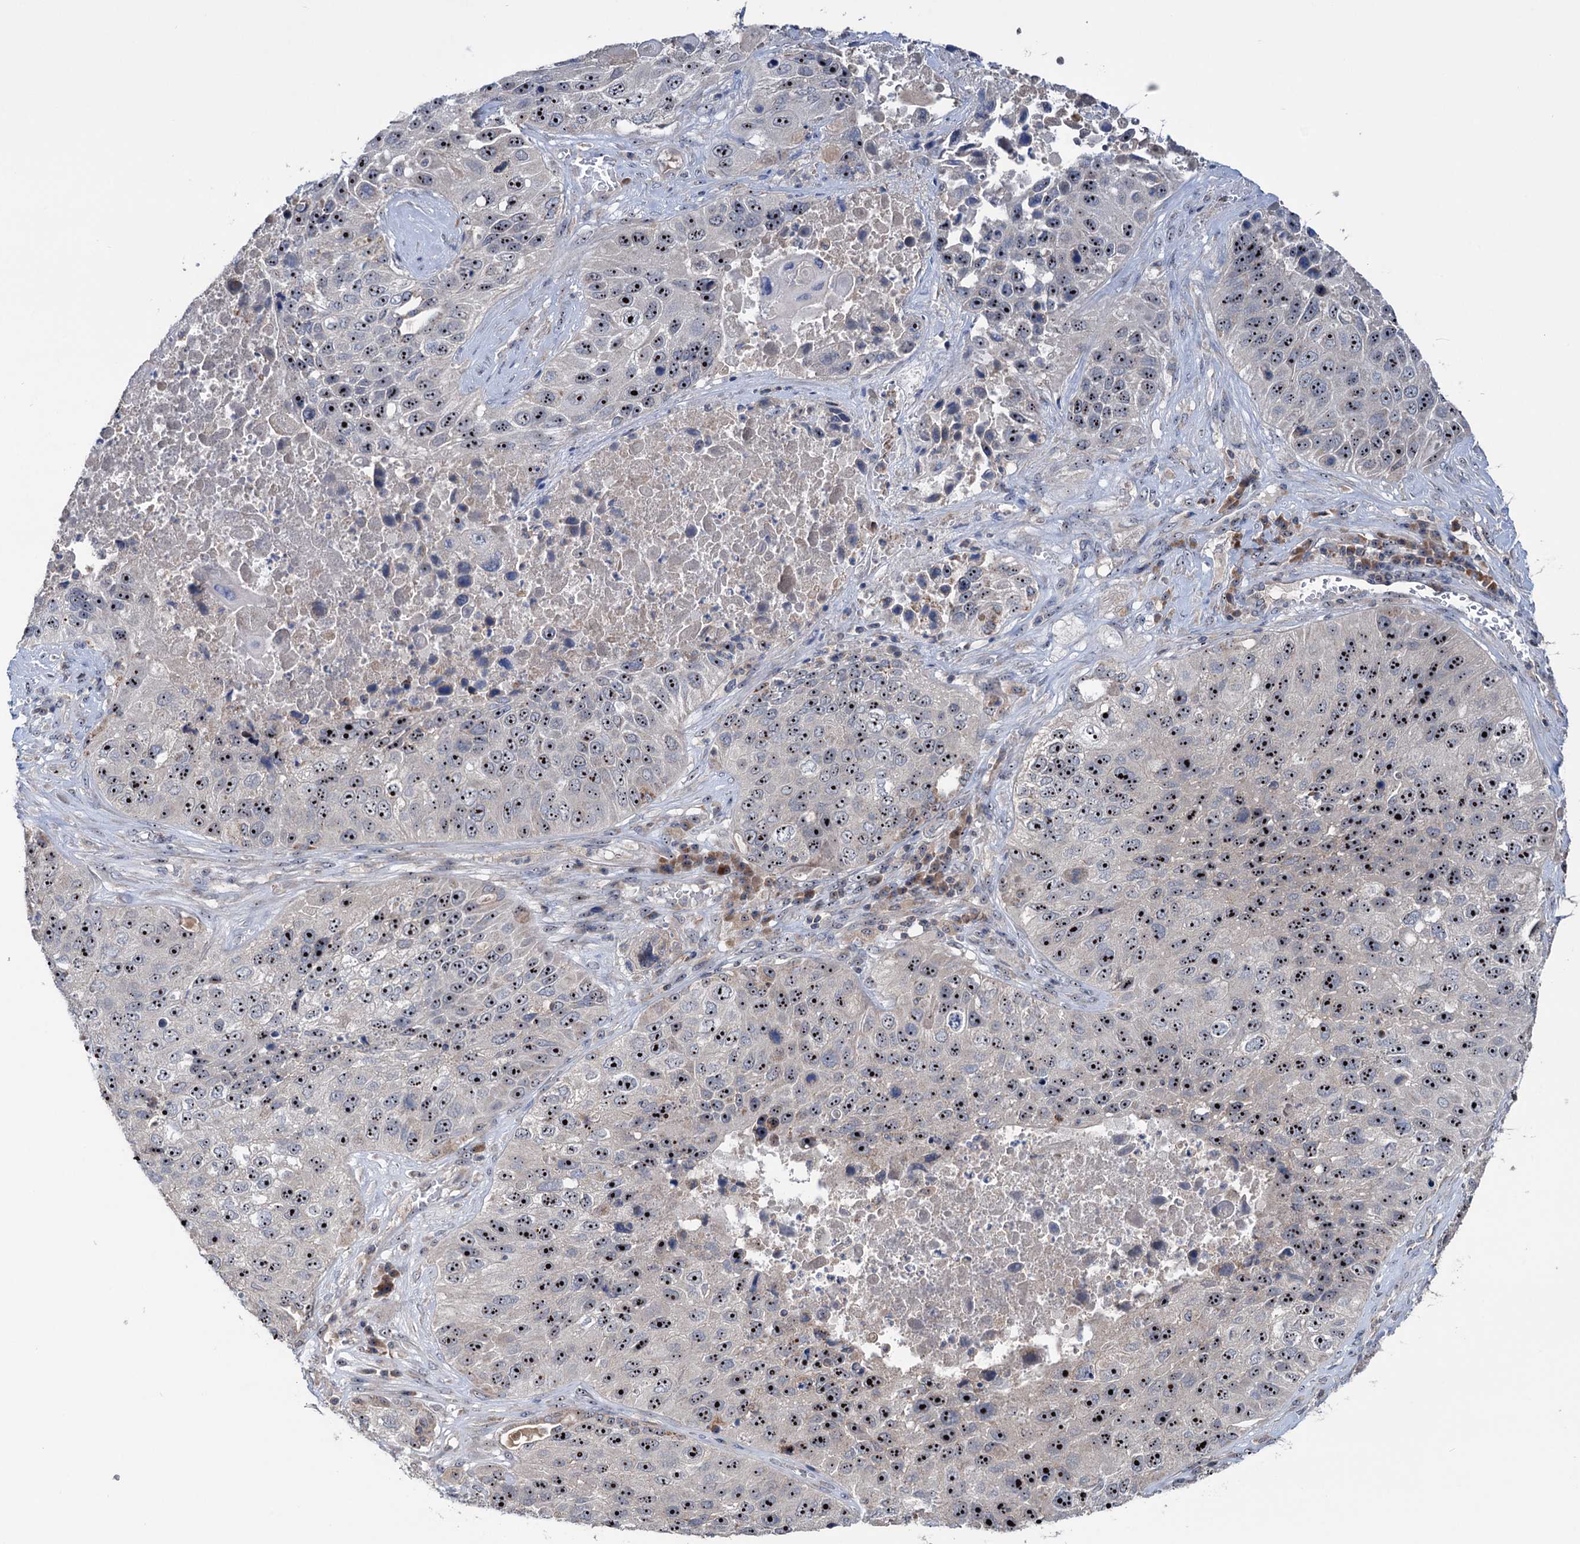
{"staining": {"intensity": "strong", "quantity": ">75%", "location": "nuclear"}, "tissue": "lung cancer", "cell_type": "Tumor cells", "image_type": "cancer", "snomed": [{"axis": "morphology", "description": "Squamous cell carcinoma, NOS"}, {"axis": "topography", "description": "Lung"}], "caption": "IHC histopathology image of human lung cancer (squamous cell carcinoma) stained for a protein (brown), which demonstrates high levels of strong nuclear positivity in about >75% of tumor cells.", "gene": "HTR3B", "patient": {"sex": "male", "age": 61}}